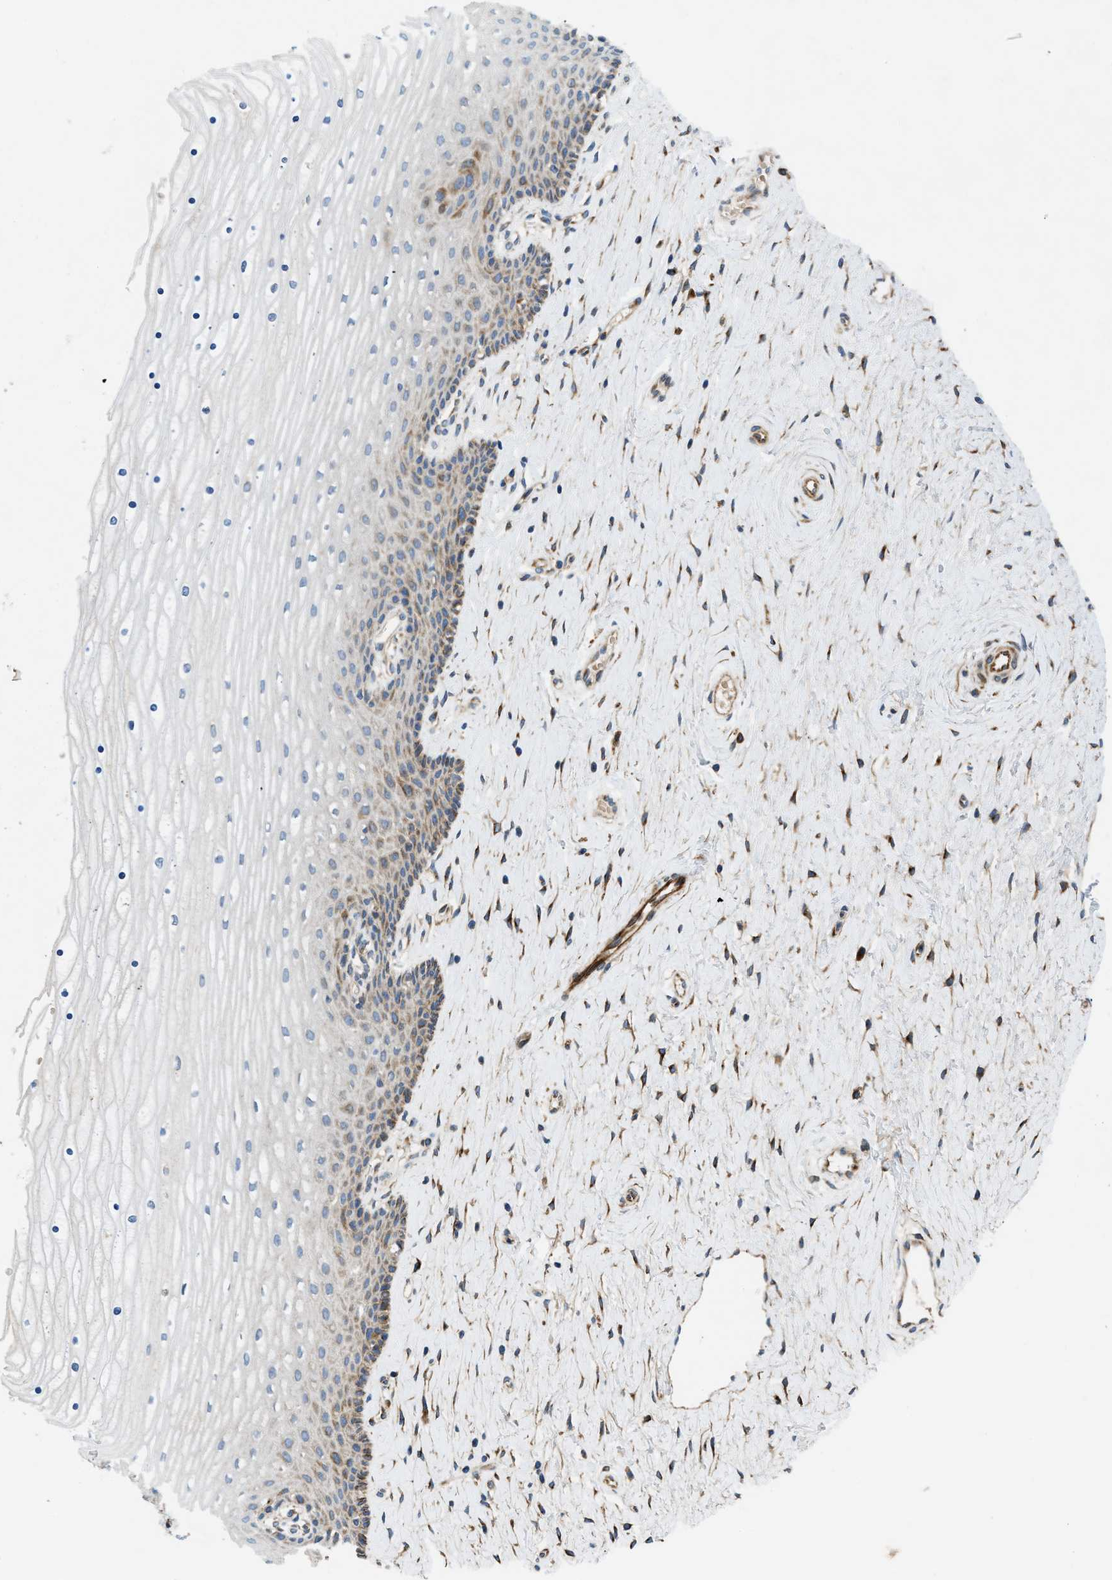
{"staining": {"intensity": "moderate", "quantity": "<25%", "location": "cytoplasmic/membranous"}, "tissue": "cervix", "cell_type": "Squamous epithelial cells", "image_type": "normal", "snomed": [{"axis": "morphology", "description": "Normal tissue, NOS"}, {"axis": "topography", "description": "Cervix"}], "caption": "Protein expression analysis of normal human cervix reveals moderate cytoplasmic/membranous positivity in about <25% of squamous epithelial cells.", "gene": "TMEM248", "patient": {"sex": "female", "age": 39}}